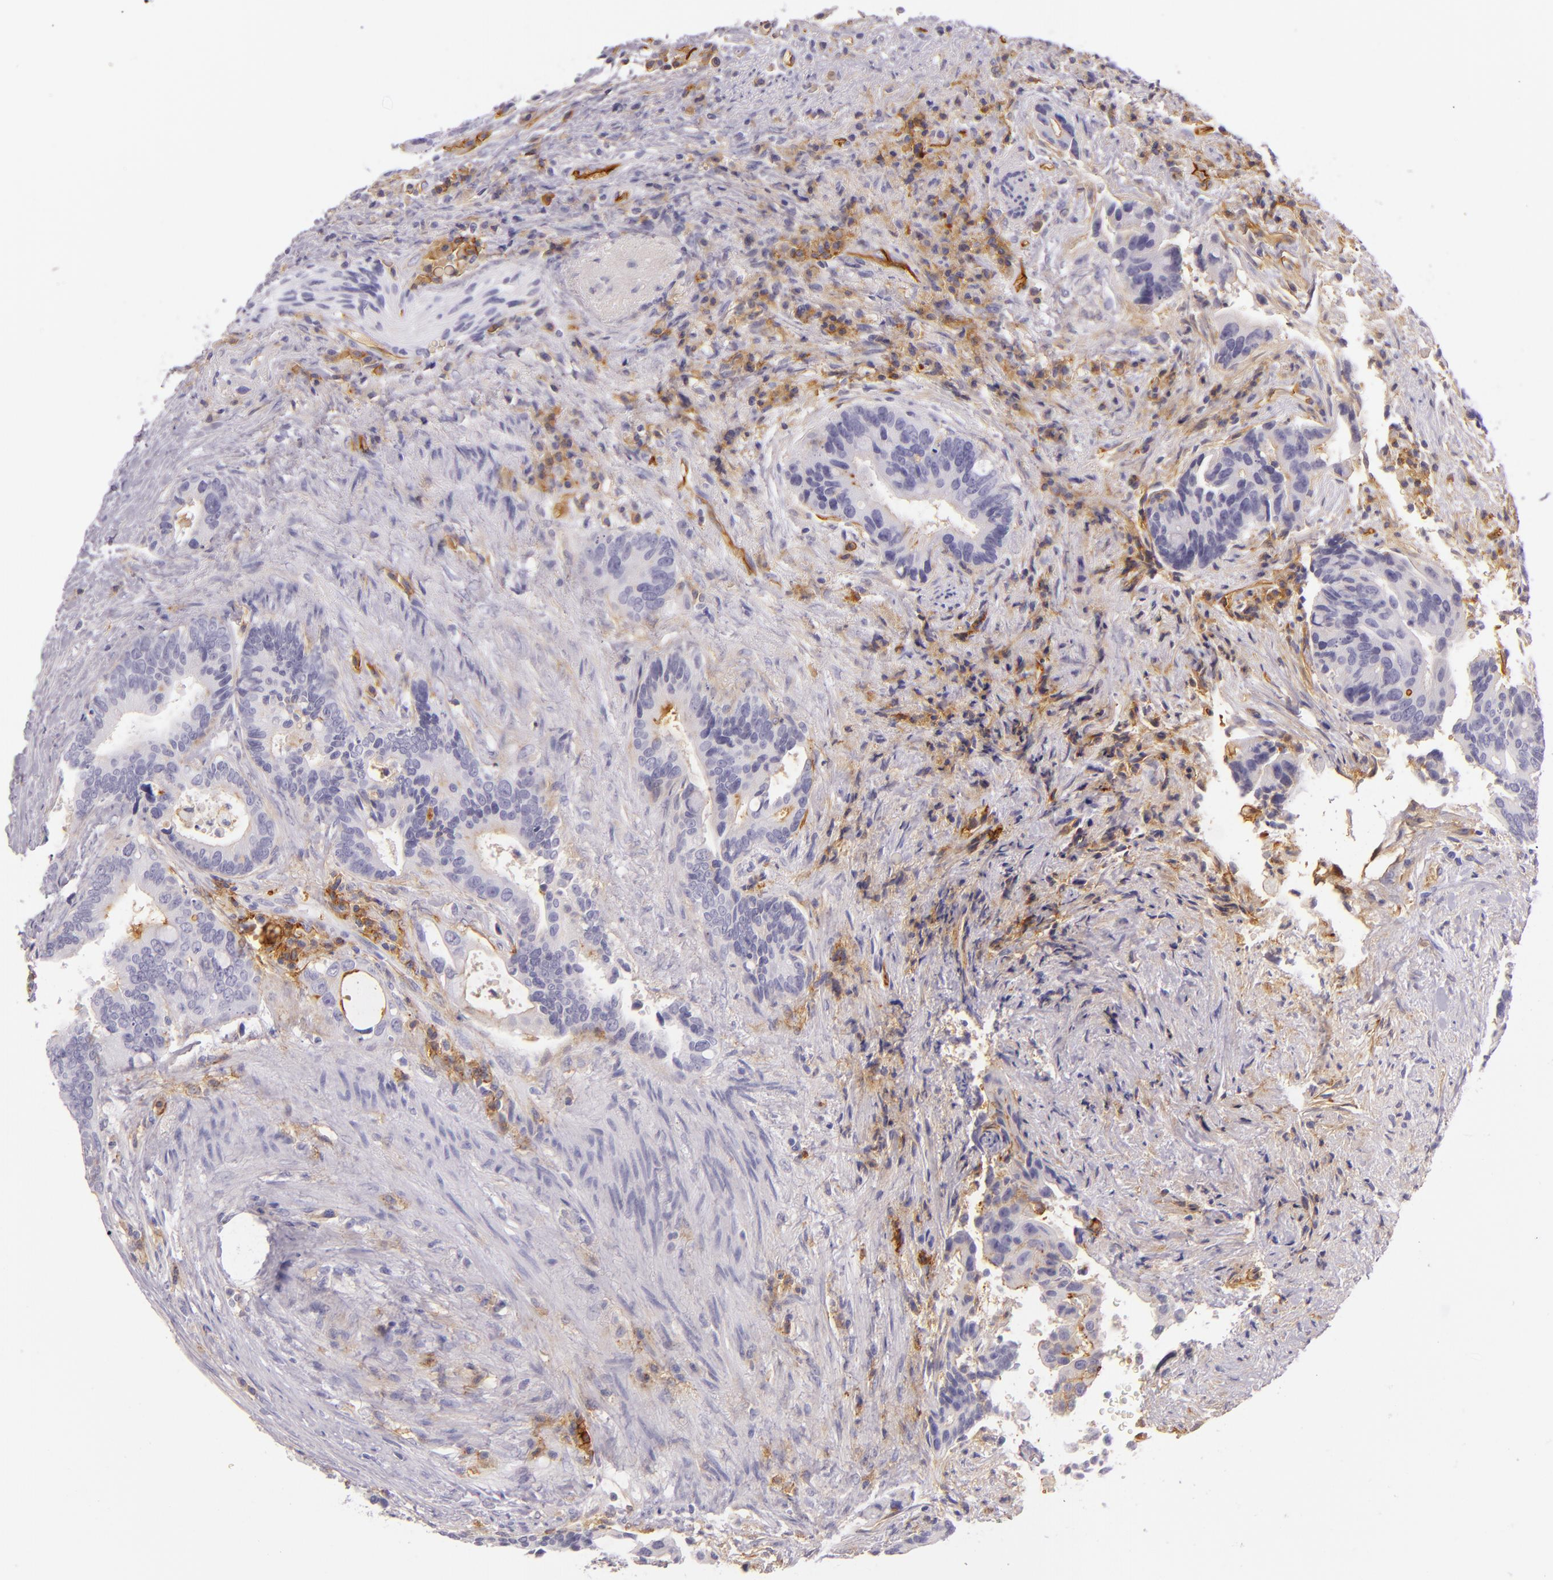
{"staining": {"intensity": "negative", "quantity": "none", "location": "none"}, "tissue": "colorectal cancer", "cell_type": "Tumor cells", "image_type": "cancer", "snomed": [{"axis": "morphology", "description": "Adenocarcinoma, NOS"}, {"axis": "topography", "description": "Rectum"}], "caption": "Tumor cells show no significant protein expression in adenocarcinoma (colorectal). (Brightfield microscopy of DAB (3,3'-diaminobenzidine) IHC at high magnification).", "gene": "ICAM1", "patient": {"sex": "female", "age": 67}}